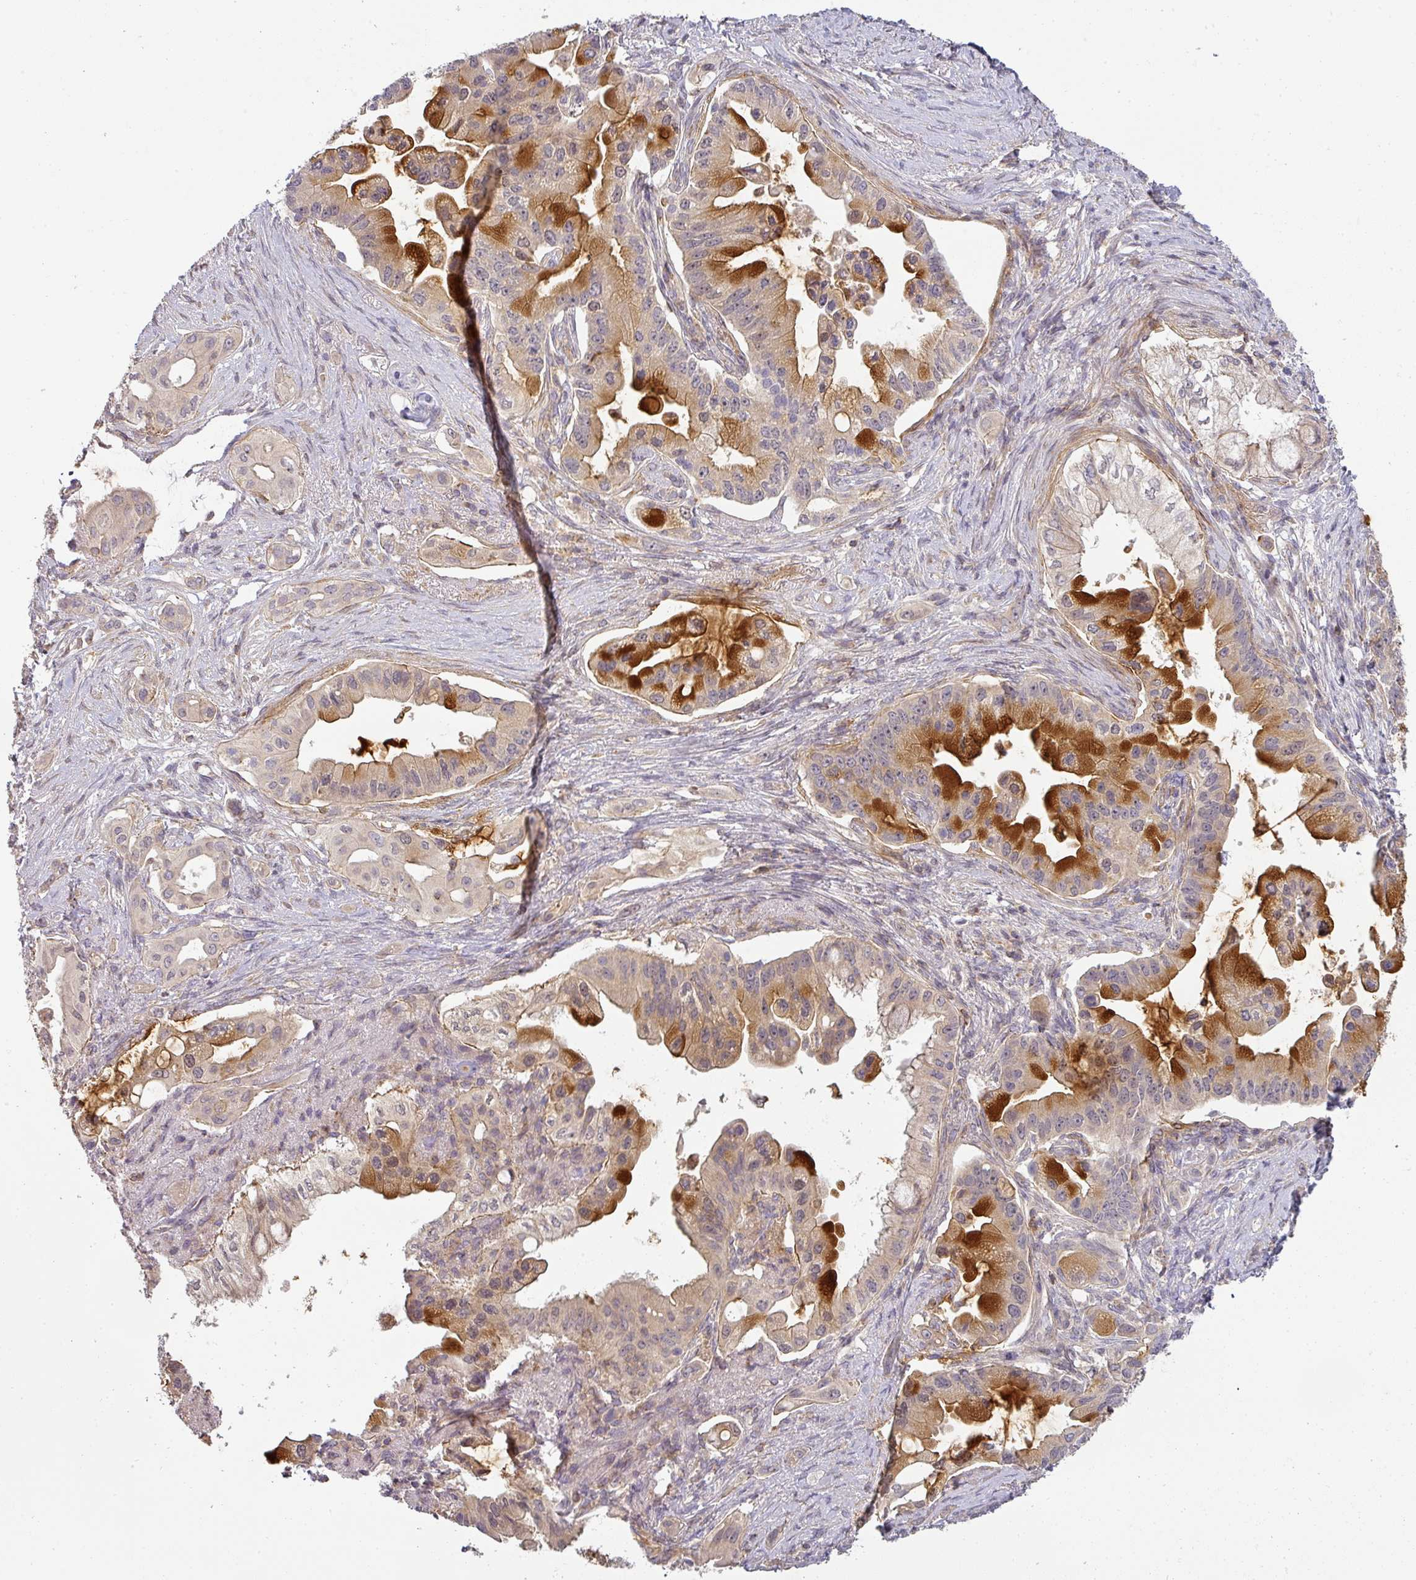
{"staining": {"intensity": "moderate", "quantity": "<25%", "location": "cytoplasmic/membranous"}, "tissue": "pancreatic cancer", "cell_type": "Tumor cells", "image_type": "cancer", "snomed": [{"axis": "morphology", "description": "Adenocarcinoma, NOS"}, {"axis": "topography", "description": "Pancreas"}], "caption": "Immunohistochemistry (IHC) of pancreatic cancer shows low levels of moderate cytoplasmic/membranous staining in about <25% of tumor cells.", "gene": "NIN", "patient": {"sex": "male", "age": 57}}